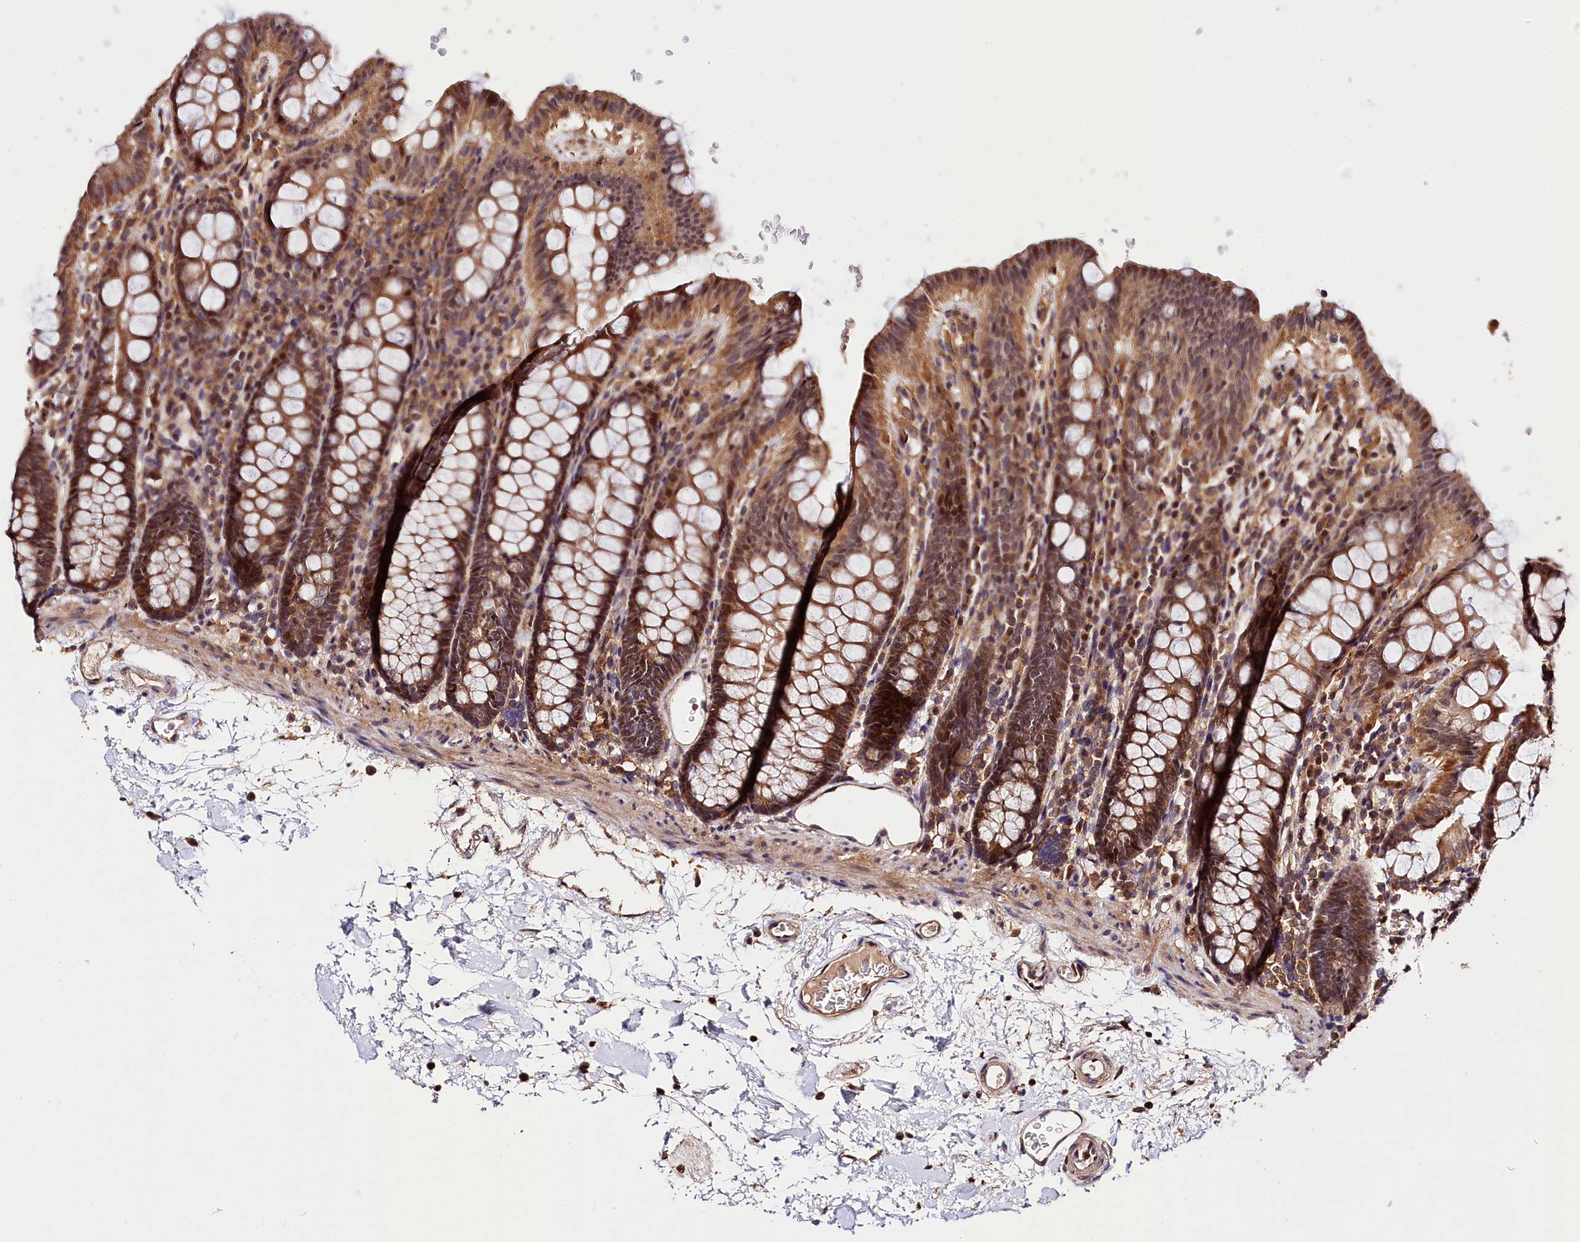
{"staining": {"intensity": "moderate", "quantity": ">75%", "location": "cytoplasmic/membranous"}, "tissue": "colon", "cell_type": "Endothelial cells", "image_type": "normal", "snomed": [{"axis": "morphology", "description": "Normal tissue, NOS"}, {"axis": "topography", "description": "Colon"}], "caption": "Brown immunohistochemical staining in normal human colon demonstrates moderate cytoplasmic/membranous expression in approximately >75% of endothelial cells.", "gene": "KPTN", "patient": {"sex": "male", "age": 75}}